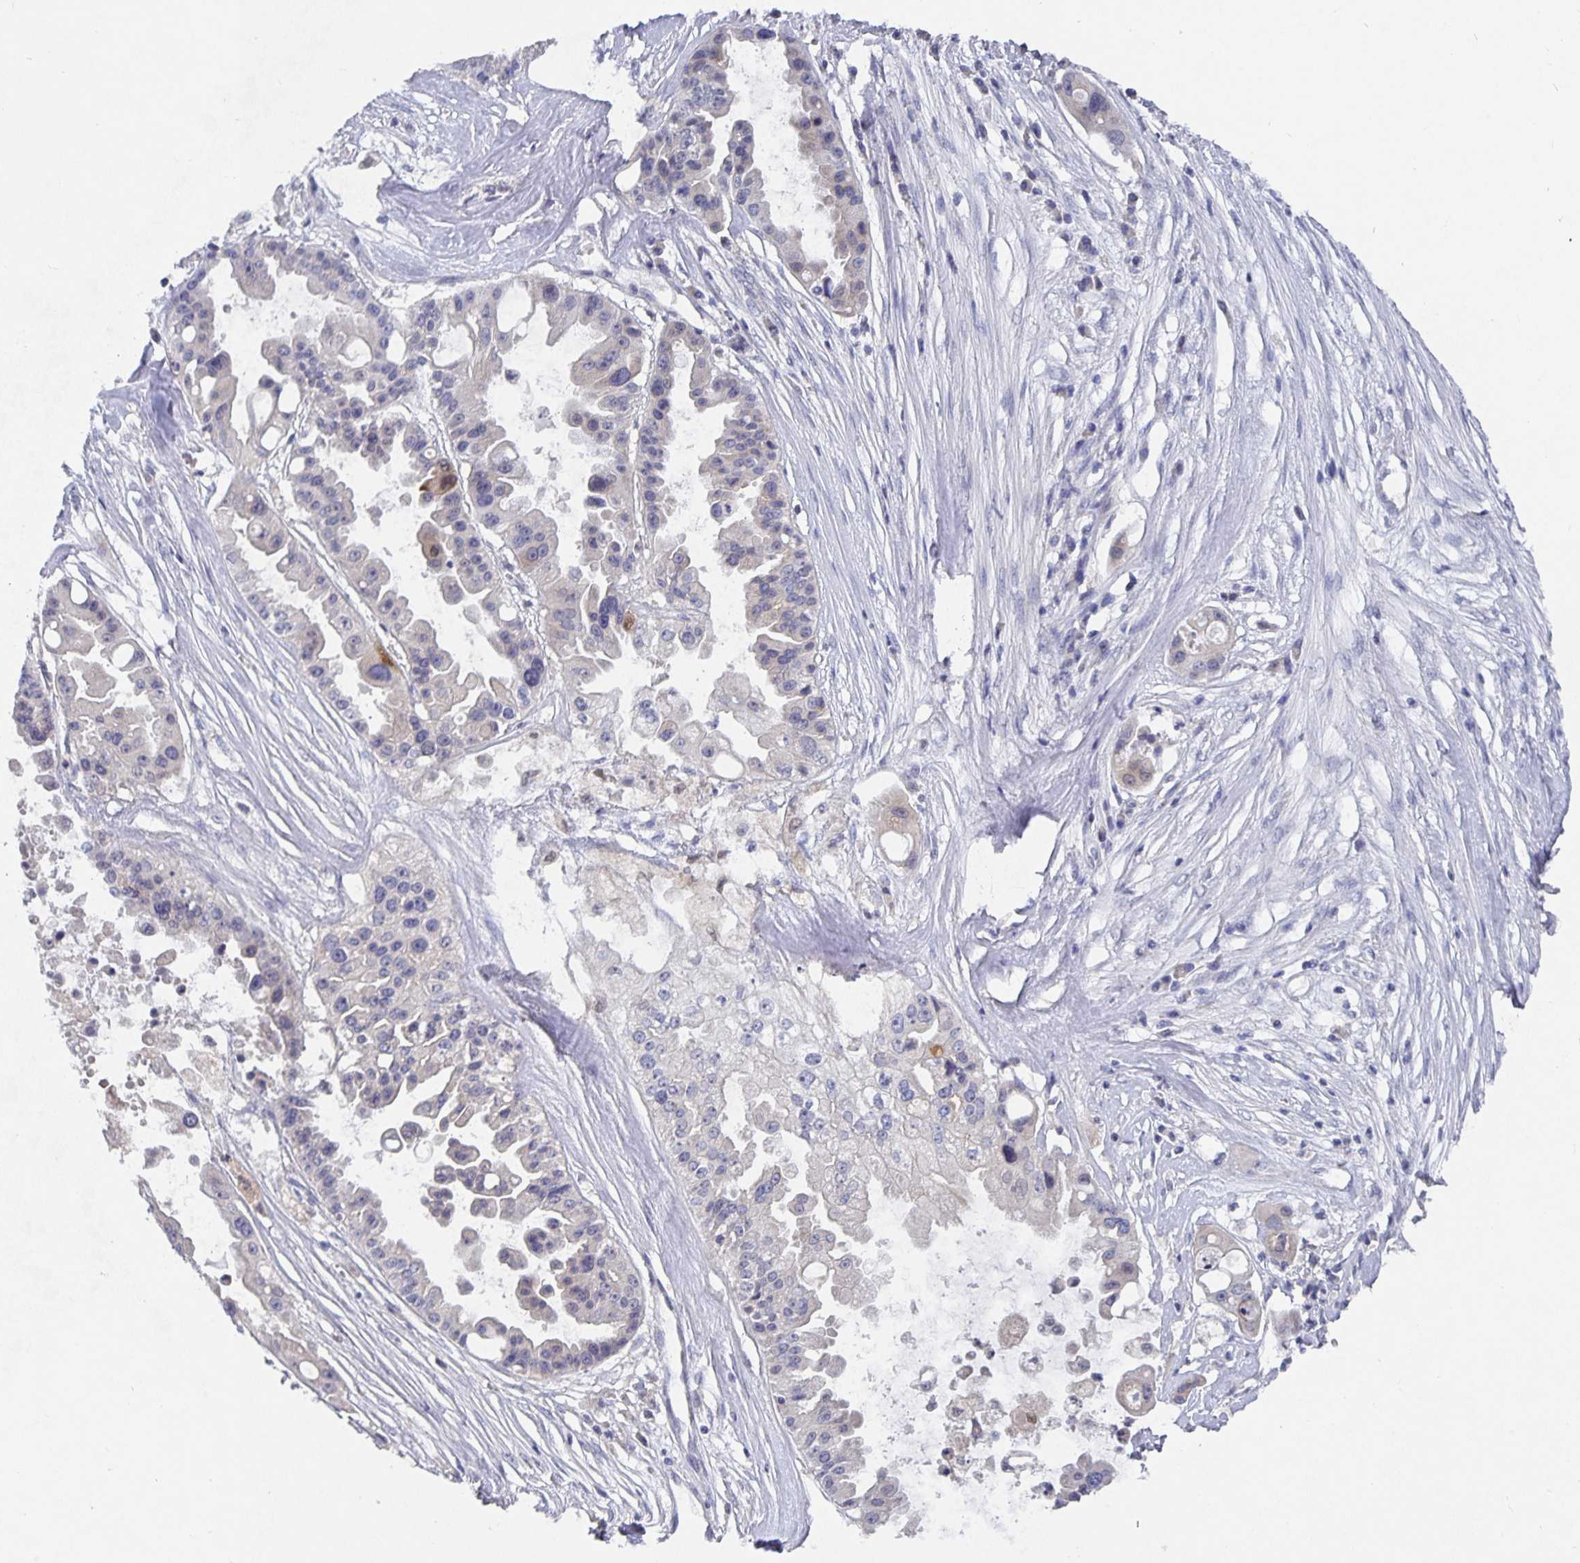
{"staining": {"intensity": "negative", "quantity": "none", "location": "none"}, "tissue": "ovarian cancer", "cell_type": "Tumor cells", "image_type": "cancer", "snomed": [{"axis": "morphology", "description": "Cystadenocarcinoma, serous, NOS"}, {"axis": "topography", "description": "Ovary"}], "caption": "The micrograph reveals no significant positivity in tumor cells of serous cystadenocarcinoma (ovarian). (DAB IHC visualized using brightfield microscopy, high magnification).", "gene": "HEPN1", "patient": {"sex": "female", "age": 56}}